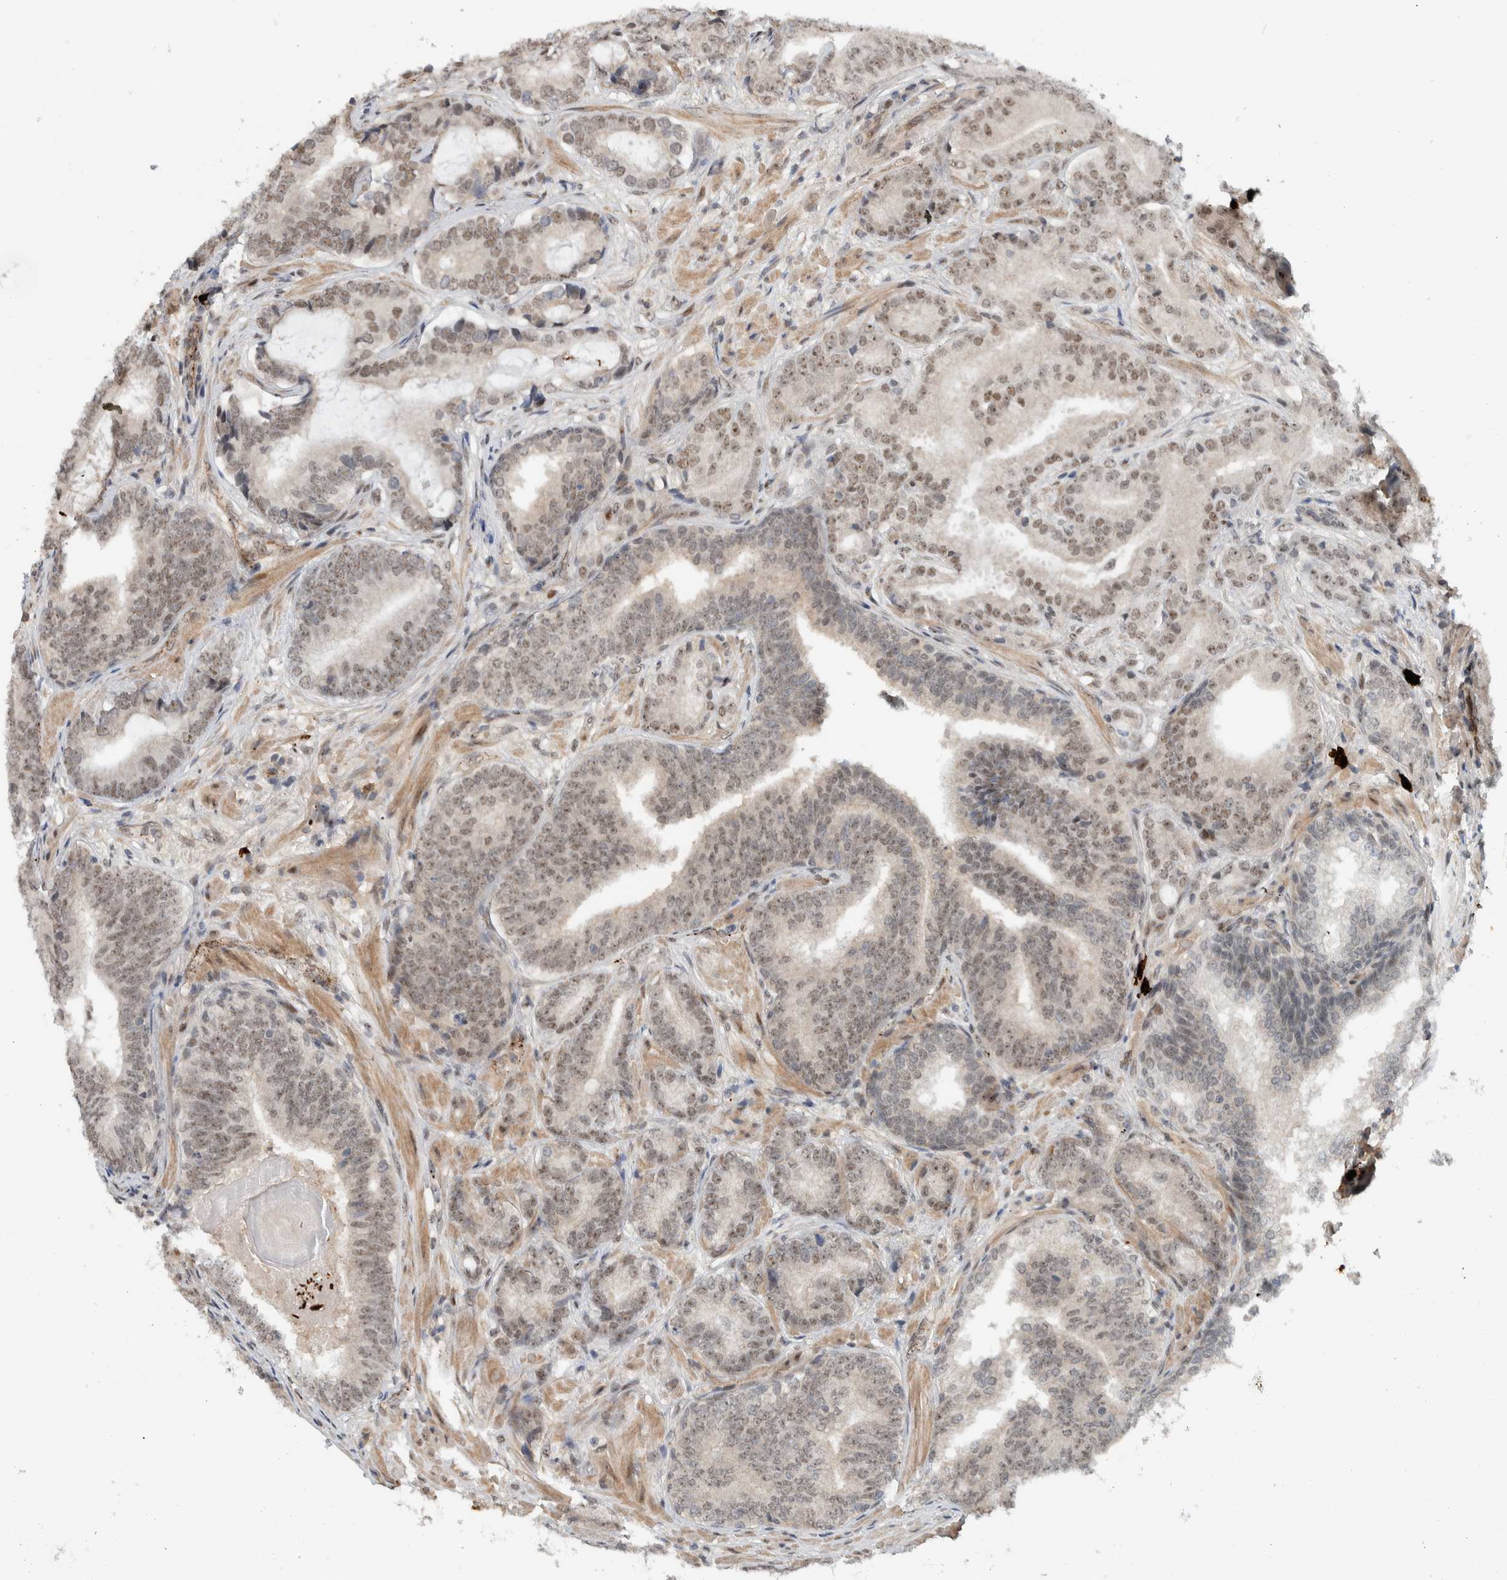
{"staining": {"intensity": "moderate", "quantity": ">75%", "location": "nuclear"}, "tissue": "prostate cancer", "cell_type": "Tumor cells", "image_type": "cancer", "snomed": [{"axis": "morphology", "description": "Adenocarcinoma, High grade"}, {"axis": "topography", "description": "Prostate"}], "caption": "IHC of prostate adenocarcinoma (high-grade) demonstrates medium levels of moderate nuclear positivity in about >75% of tumor cells.", "gene": "ZFP91", "patient": {"sex": "male", "age": 55}}